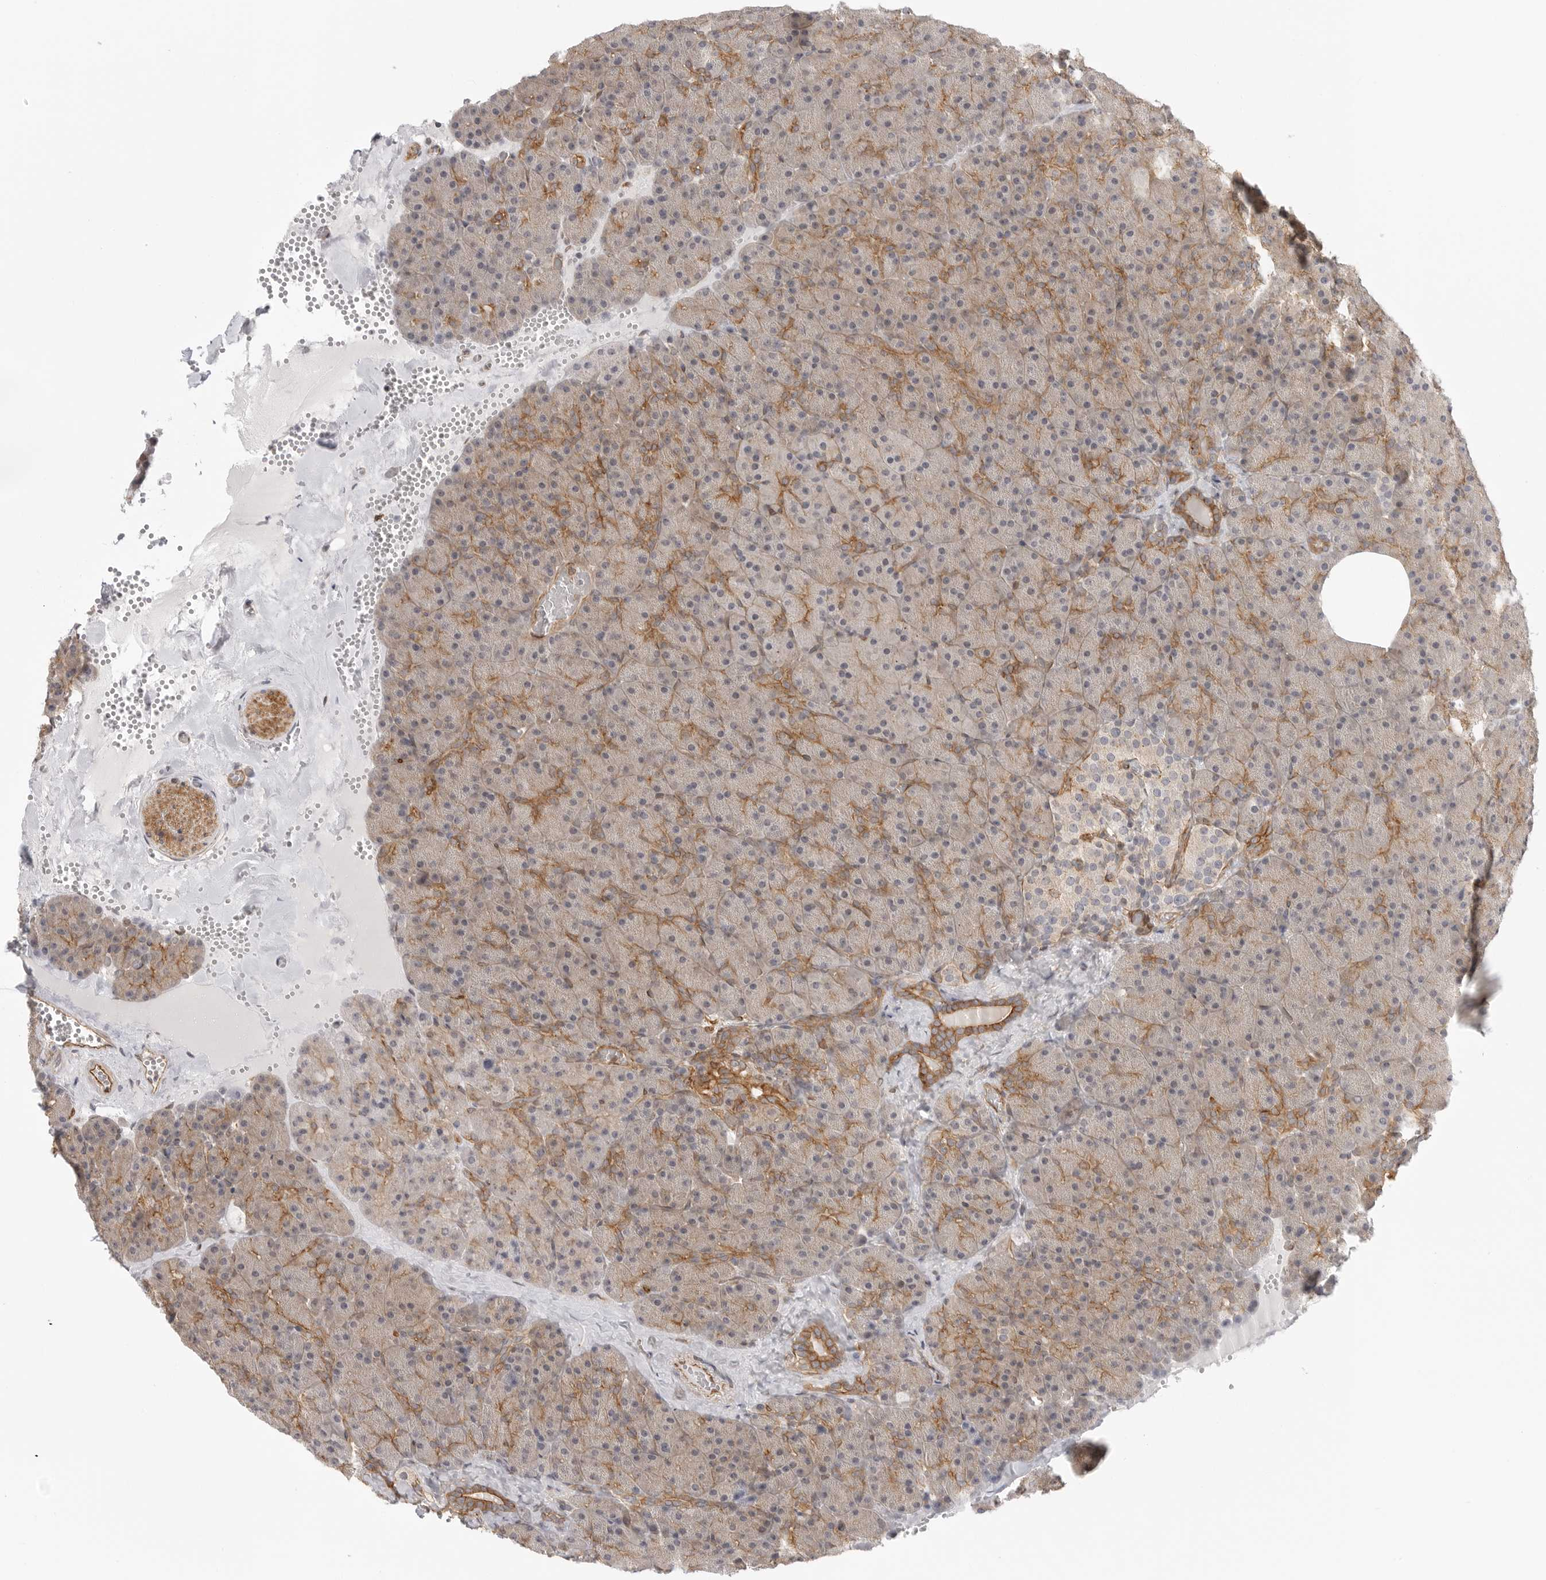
{"staining": {"intensity": "moderate", "quantity": "25%-75%", "location": "cytoplasmic/membranous"}, "tissue": "pancreas", "cell_type": "Exocrine glandular cells", "image_type": "normal", "snomed": [{"axis": "morphology", "description": "Normal tissue, NOS"}, {"axis": "morphology", "description": "Carcinoid, malignant, NOS"}, {"axis": "topography", "description": "Pancreas"}], "caption": "Immunohistochemical staining of normal human pancreas exhibits moderate cytoplasmic/membranous protein staining in about 25%-75% of exocrine glandular cells.", "gene": "ATOH7", "patient": {"sex": "female", "age": 35}}